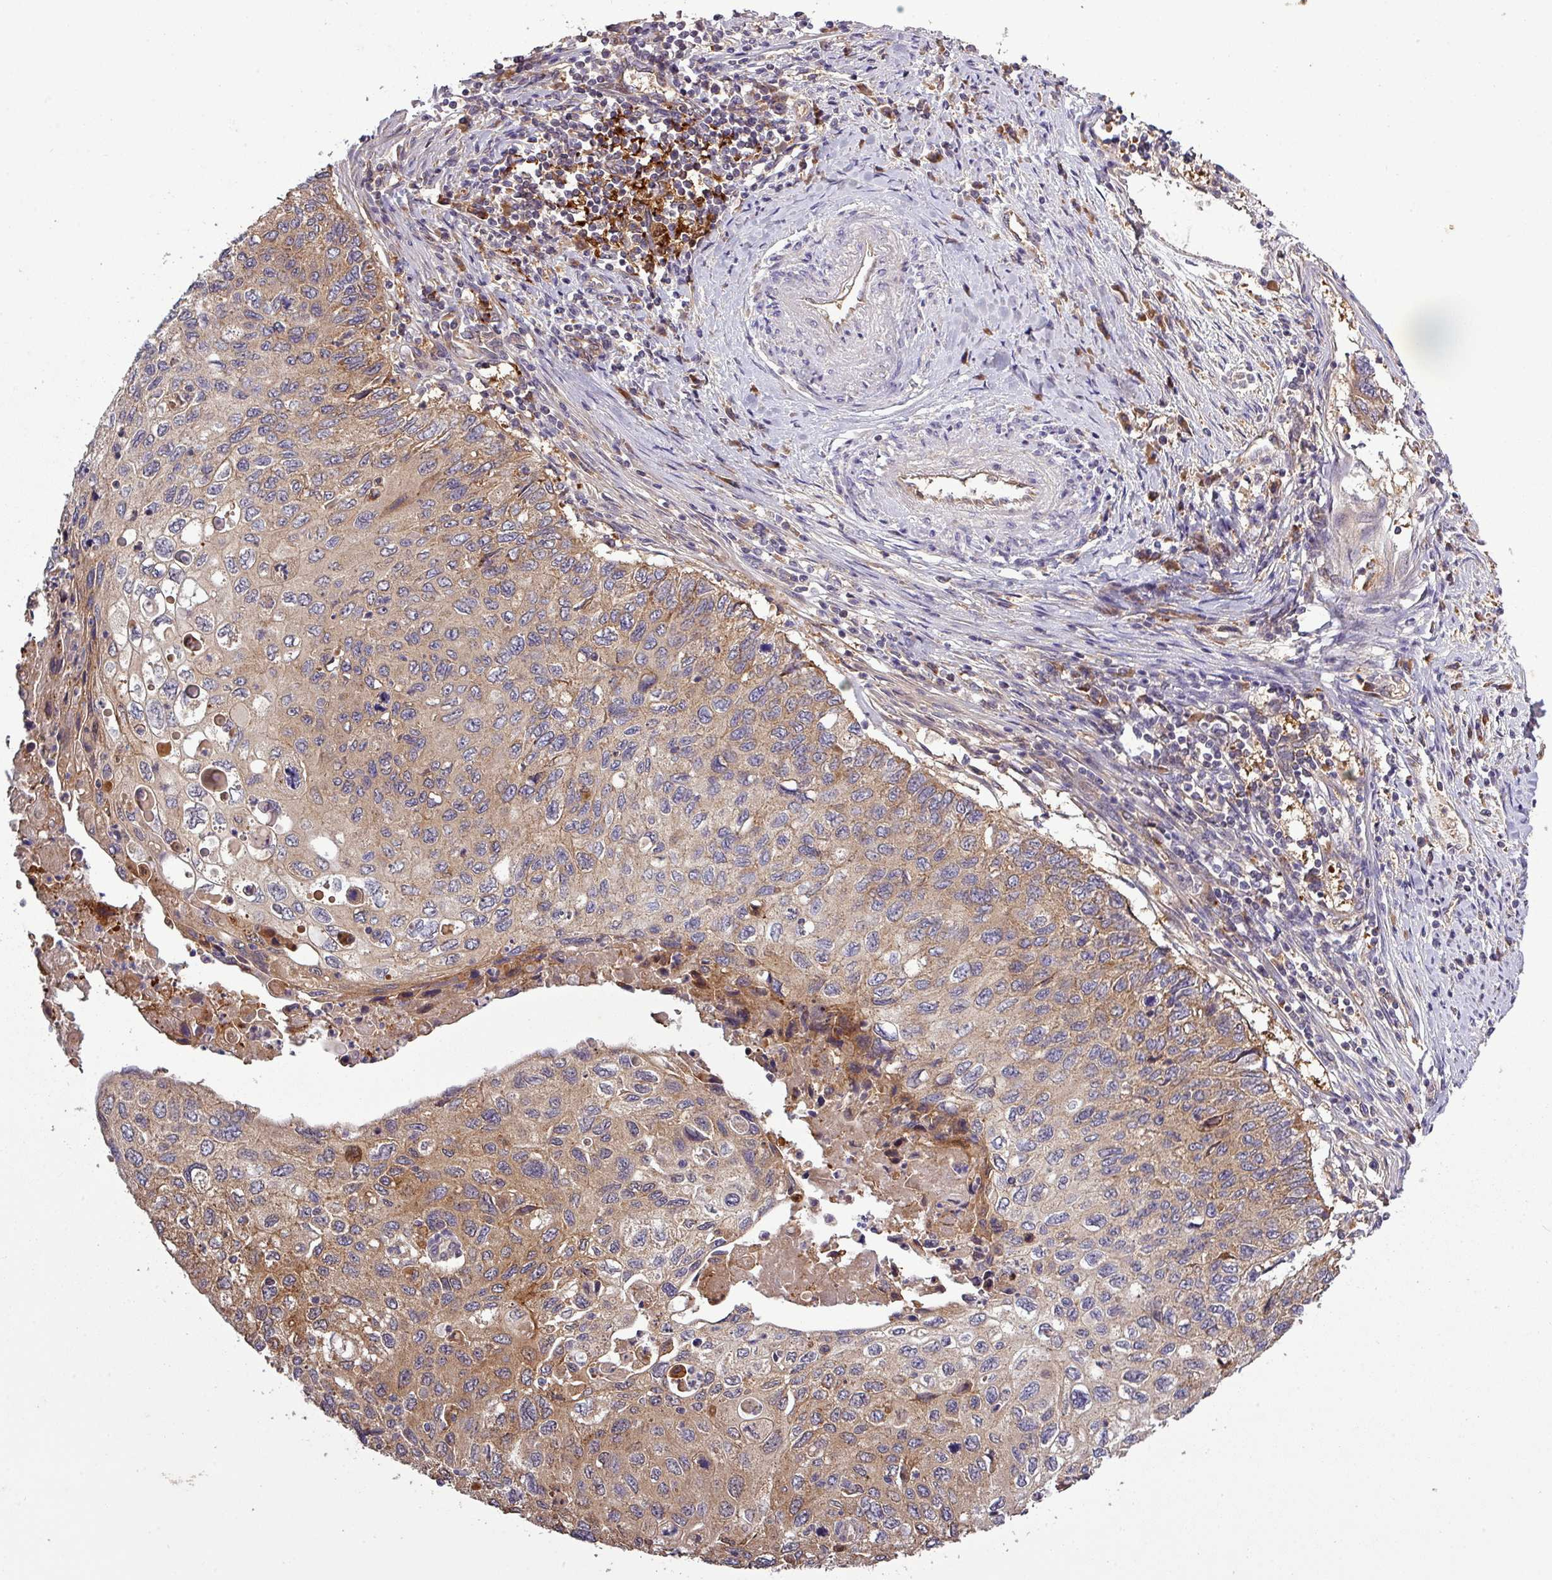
{"staining": {"intensity": "moderate", "quantity": ">75%", "location": "cytoplasmic/membranous"}, "tissue": "cervical cancer", "cell_type": "Tumor cells", "image_type": "cancer", "snomed": [{"axis": "morphology", "description": "Squamous cell carcinoma, NOS"}, {"axis": "topography", "description": "Cervix"}], "caption": "The micrograph demonstrates immunohistochemical staining of cervical cancer (squamous cell carcinoma). There is moderate cytoplasmic/membranous staining is present in approximately >75% of tumor cells.", "gene": "SIRPB2", "patient": {"sex": "female", "age": 70}}